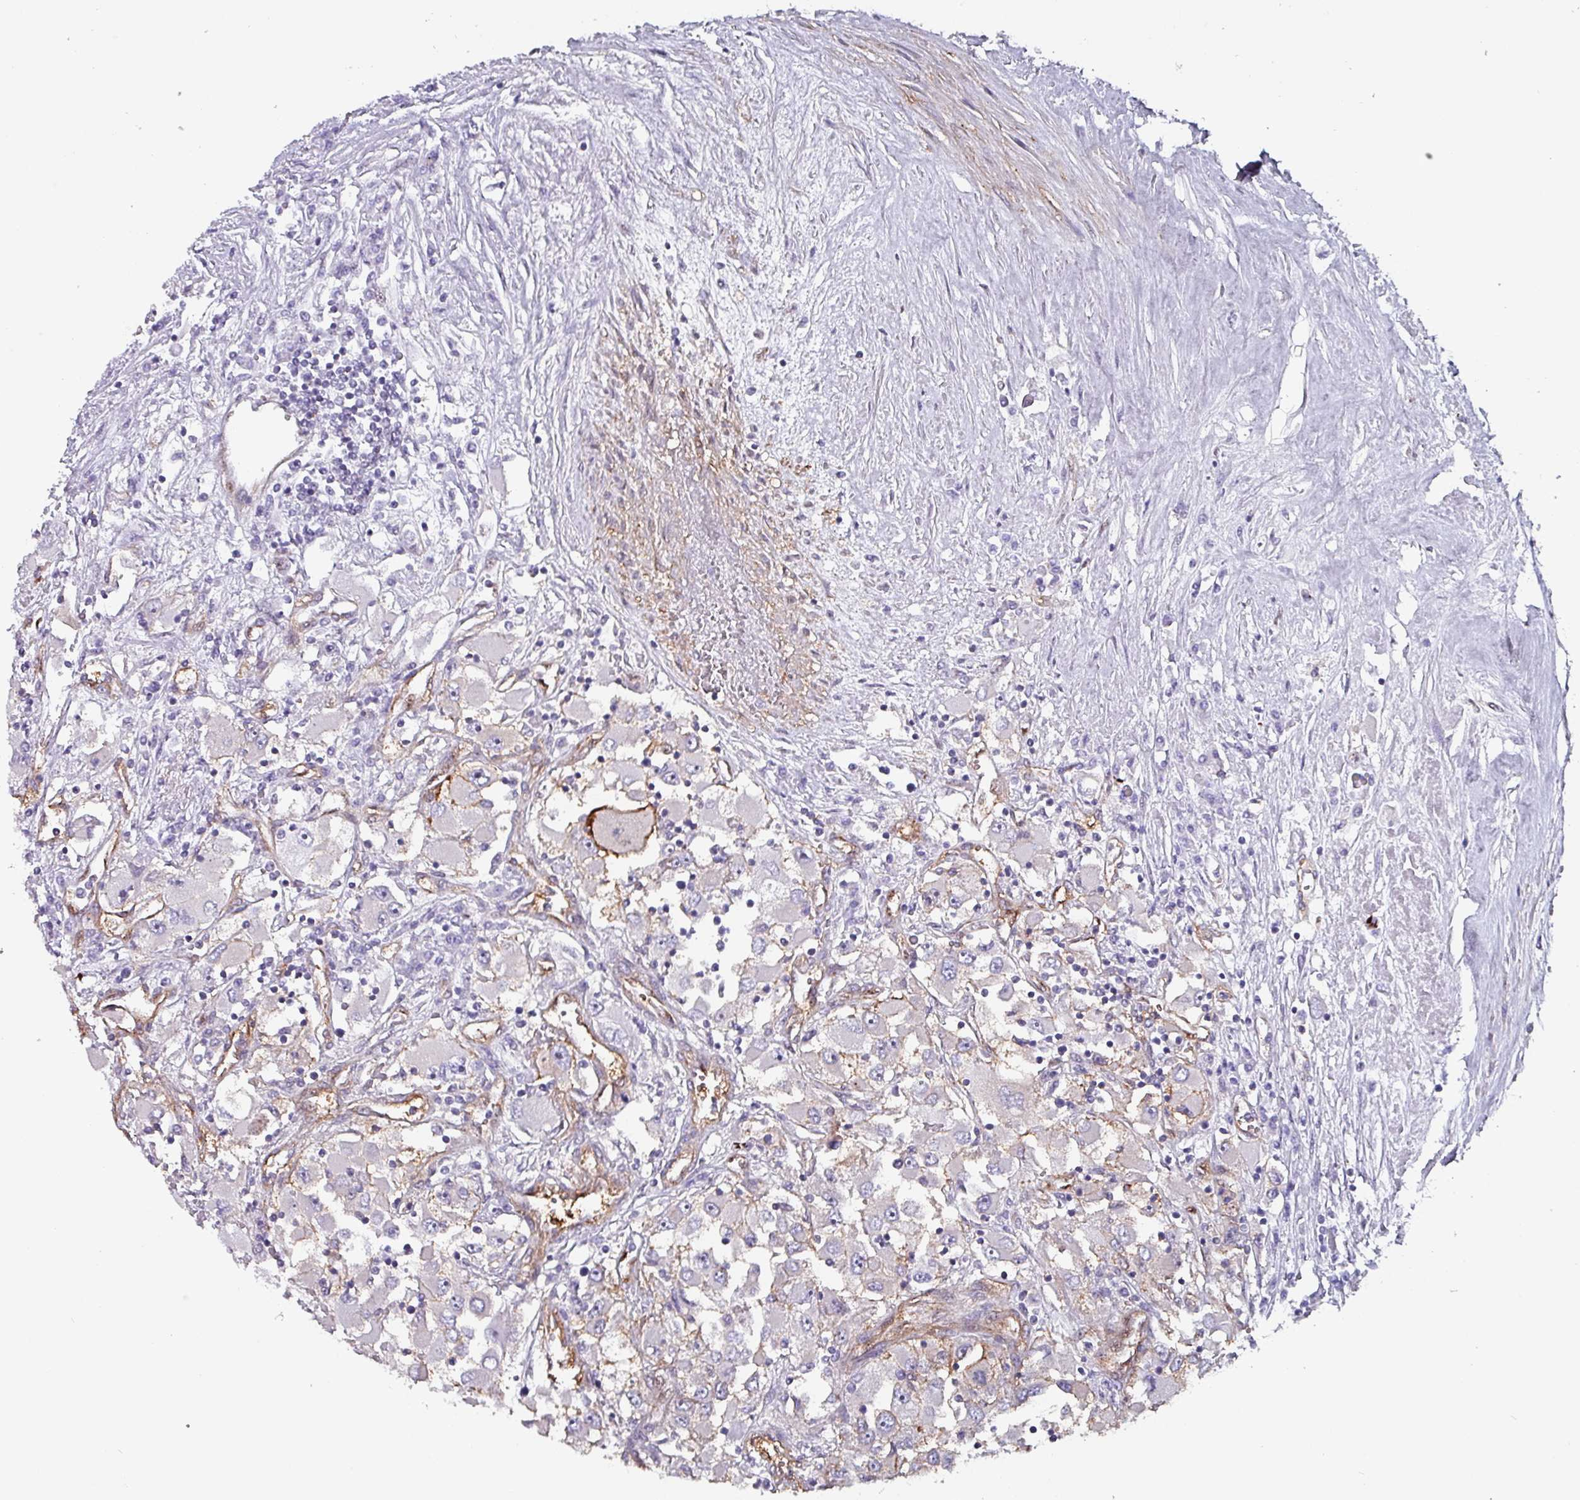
{"staining": {"intensity": "negative", "quantity": "none", "location": "none"}, "tissue": "renal cancer", "cell_type": "Tumor cells", "image_type": "cancer", "snomed": [{"axis": "morphology", "description": "Adenocarcinoma, NOS"}, {"axis": "topography", "description": "Kidney"}], "caption": "Immunohistochemical staining of adenocarcinoma (renal) exhibits no significant positivity in tumor cells.", "gene": "ZNF816-ZNF321P", "patient": {"sex": "female", "age": 52}}